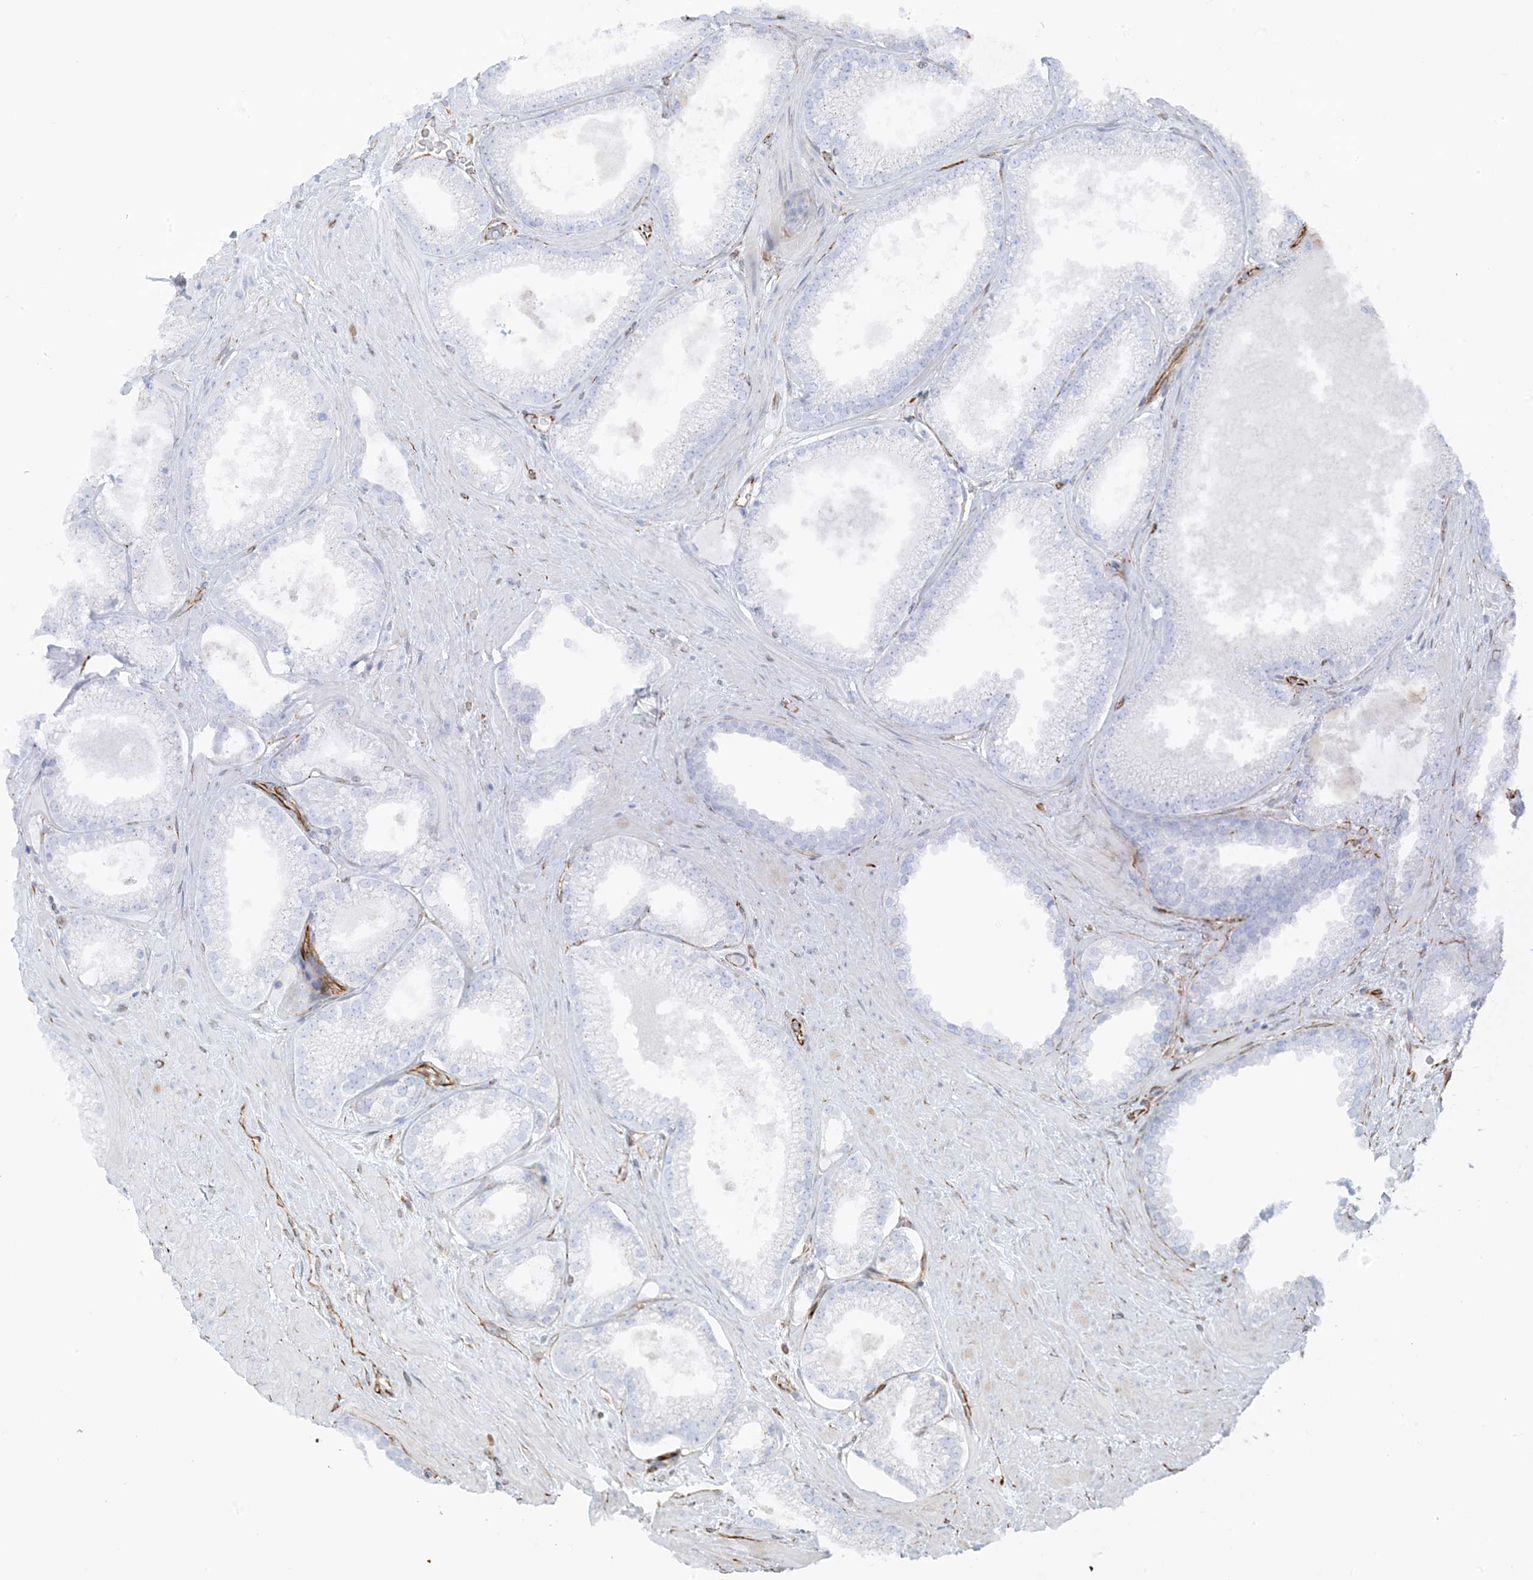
{"staining": {"intensity": "negative", "quantity": "none", "location": "none"}, "tissue": "prostate cancer", "cell_type": "Tumor cells", "image_type": "cancer", "snomed": [{"axis": "morphology", "description": "Adenocarcinoma, Low grade"}, {"axis": "topography", "description": "Prostate"}], "caption": "Immunohistochemistry (IHC) micrograph of prostate cancer stained for a protein (brown), which reveals no expression in tumor cells.", "gene": "PID1", "patient": {"sex": "male", "age": 62}}